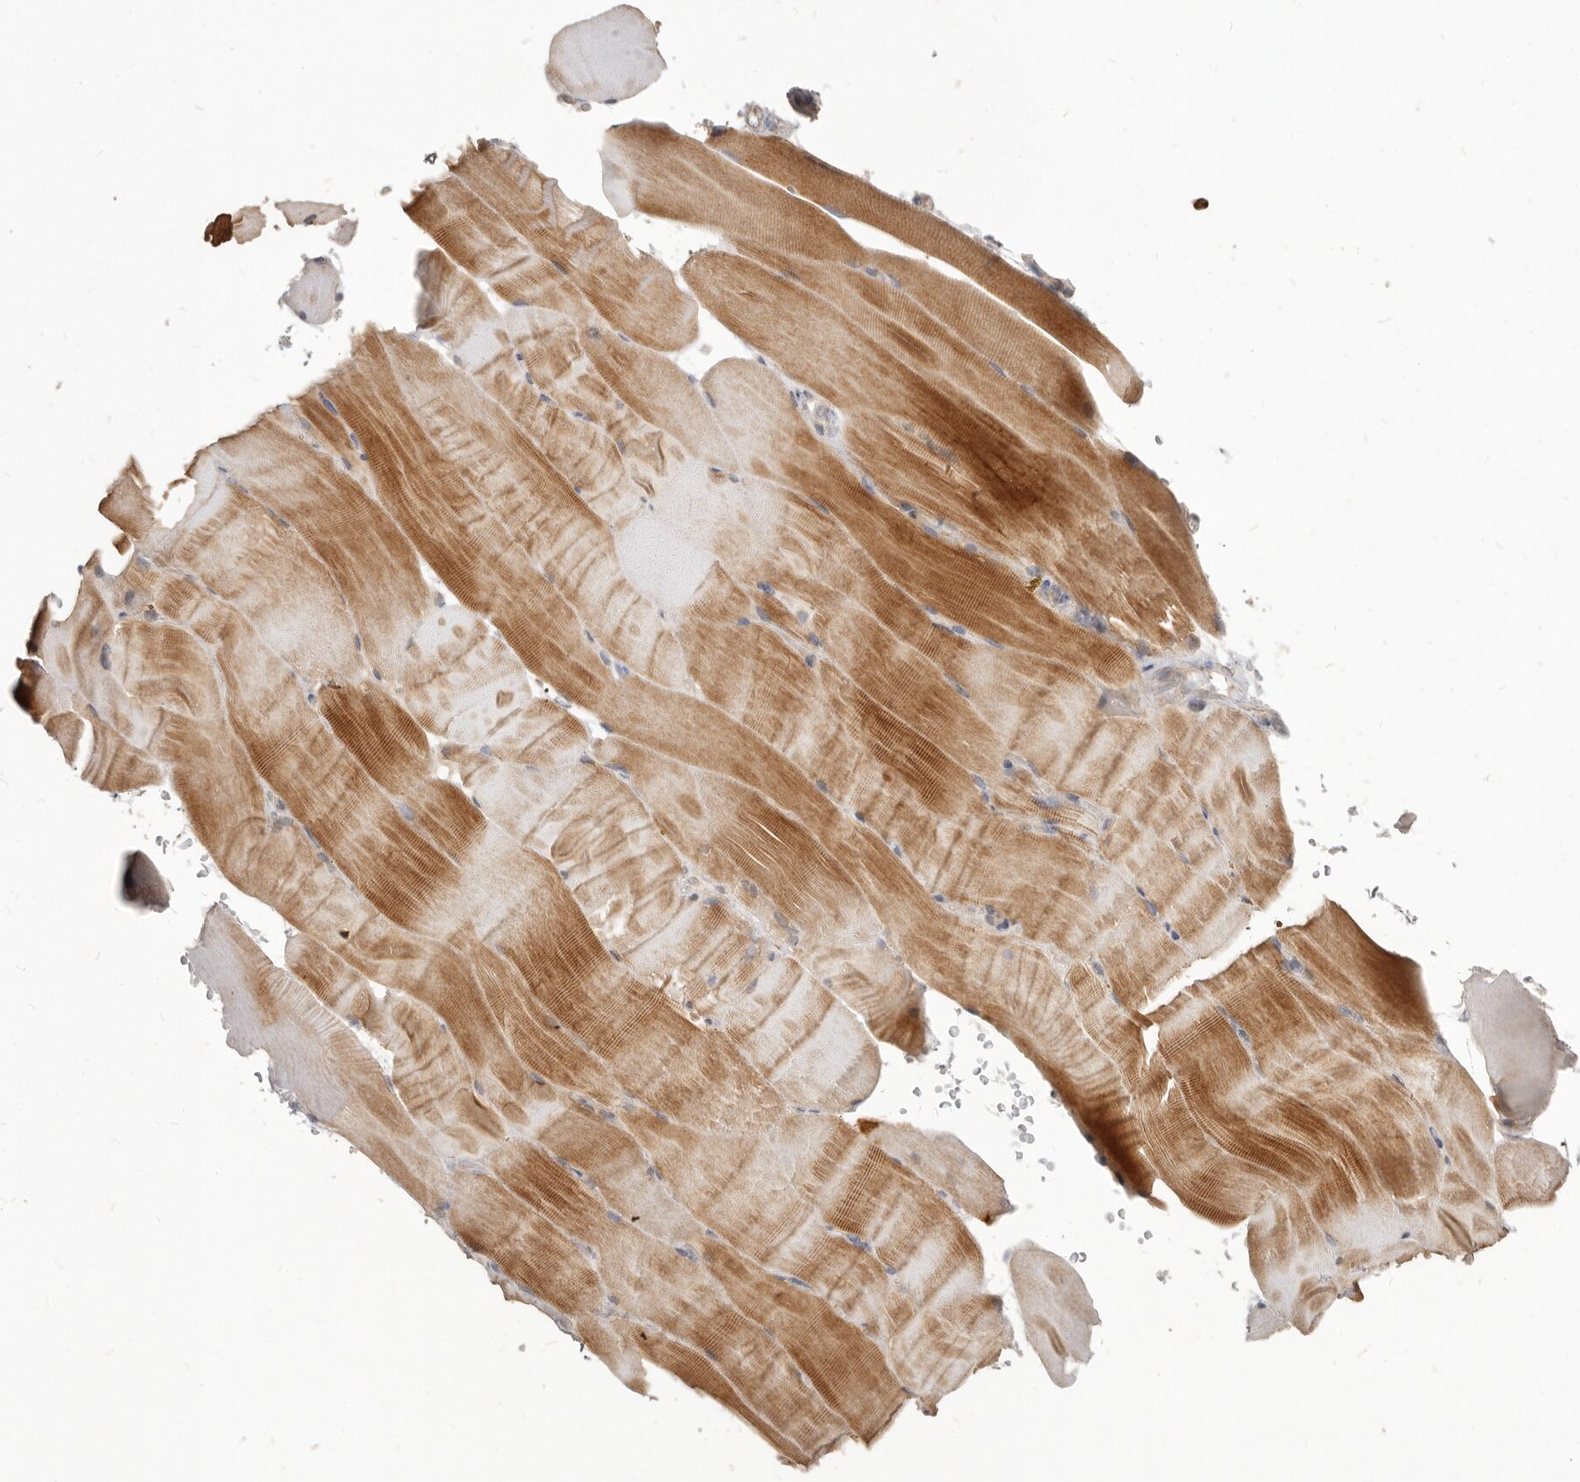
{"staining": {"intensity": "moderate", "quantity": "25%-75%", "location": "cytoplasmic/membranous"}, "tissue": "skeletal muscle", "cell_type": "Myocytes", "image_type": "normal", "snomed": [{"axis": "morphology", "description": "Normal tissue, NOS"}, {"axis": "topography", "description": "Skeletal muscle"}, {"axis": "topography", "description": "Parathyroid gland"}], "caption": "About 25%-75% of myocytes in benign human skeletal muscle exhibit moderate cytoplasmic/membranous protein expression as visualized by brown immunohistochemical staining.", "gene": "MTFR2", "patient": {"sex": "female", "age": 37}}